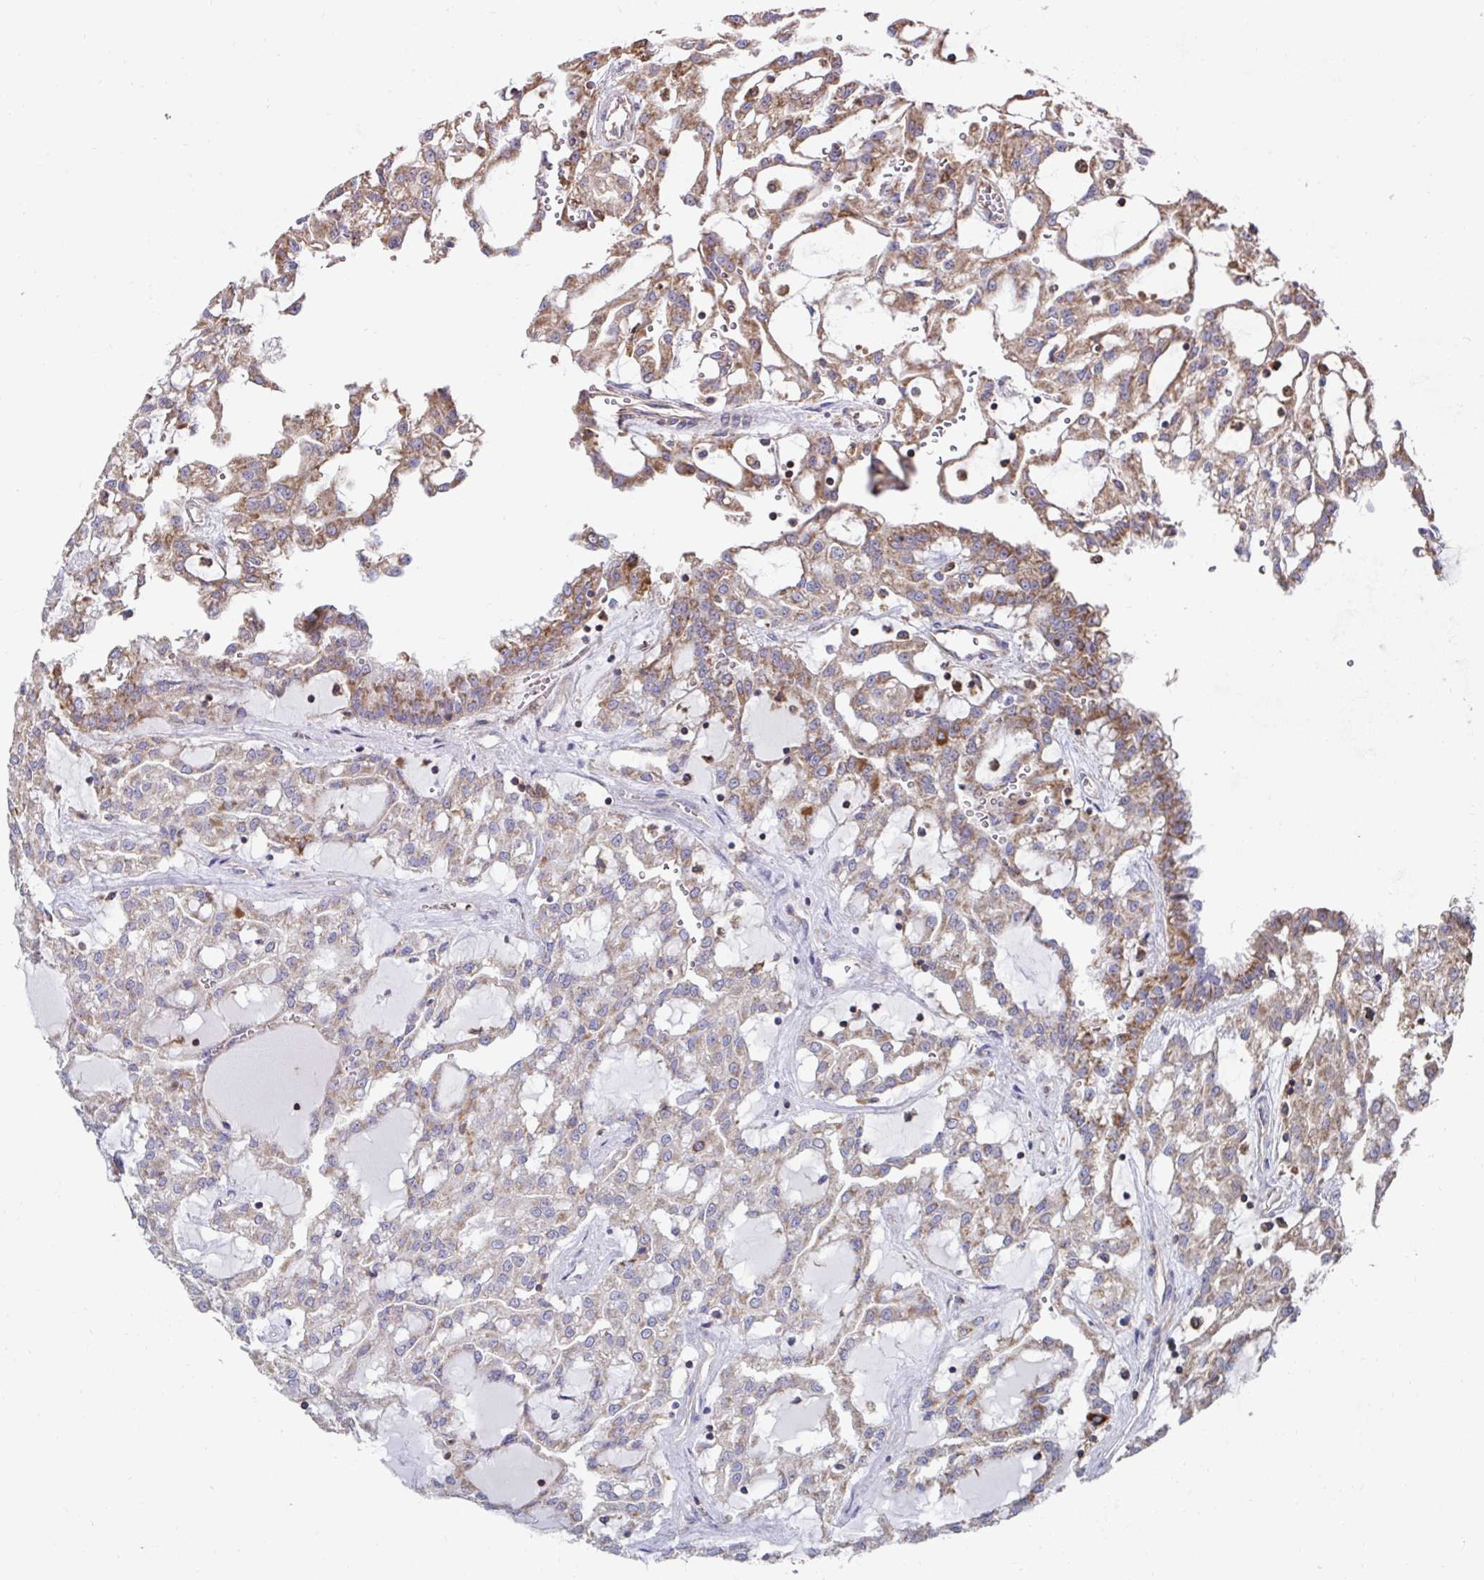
{"staining": {"intensity": "moderate", "quantity": "25%-75%", "location": "cytoplasmic/membranous"}, "tissue": "renal cancer", "cell_type": "Tumor cells", "image_type": "cancer", "snomed": [{"axis": "morphology", "description": "Adenocarcinoma, NOS"}, {"axis": "topography", "description": "Kidney"}], "caption": "A brown stain labels moderate cytoplasmic/membranous staining of a protein in adenocarcinoma (renal) tumor cells. (brown staining indicates protein expression, while blue staining denotes nuclei).", "gene": "DZANK1", "patient": {"sex": "male", "age": 63}}